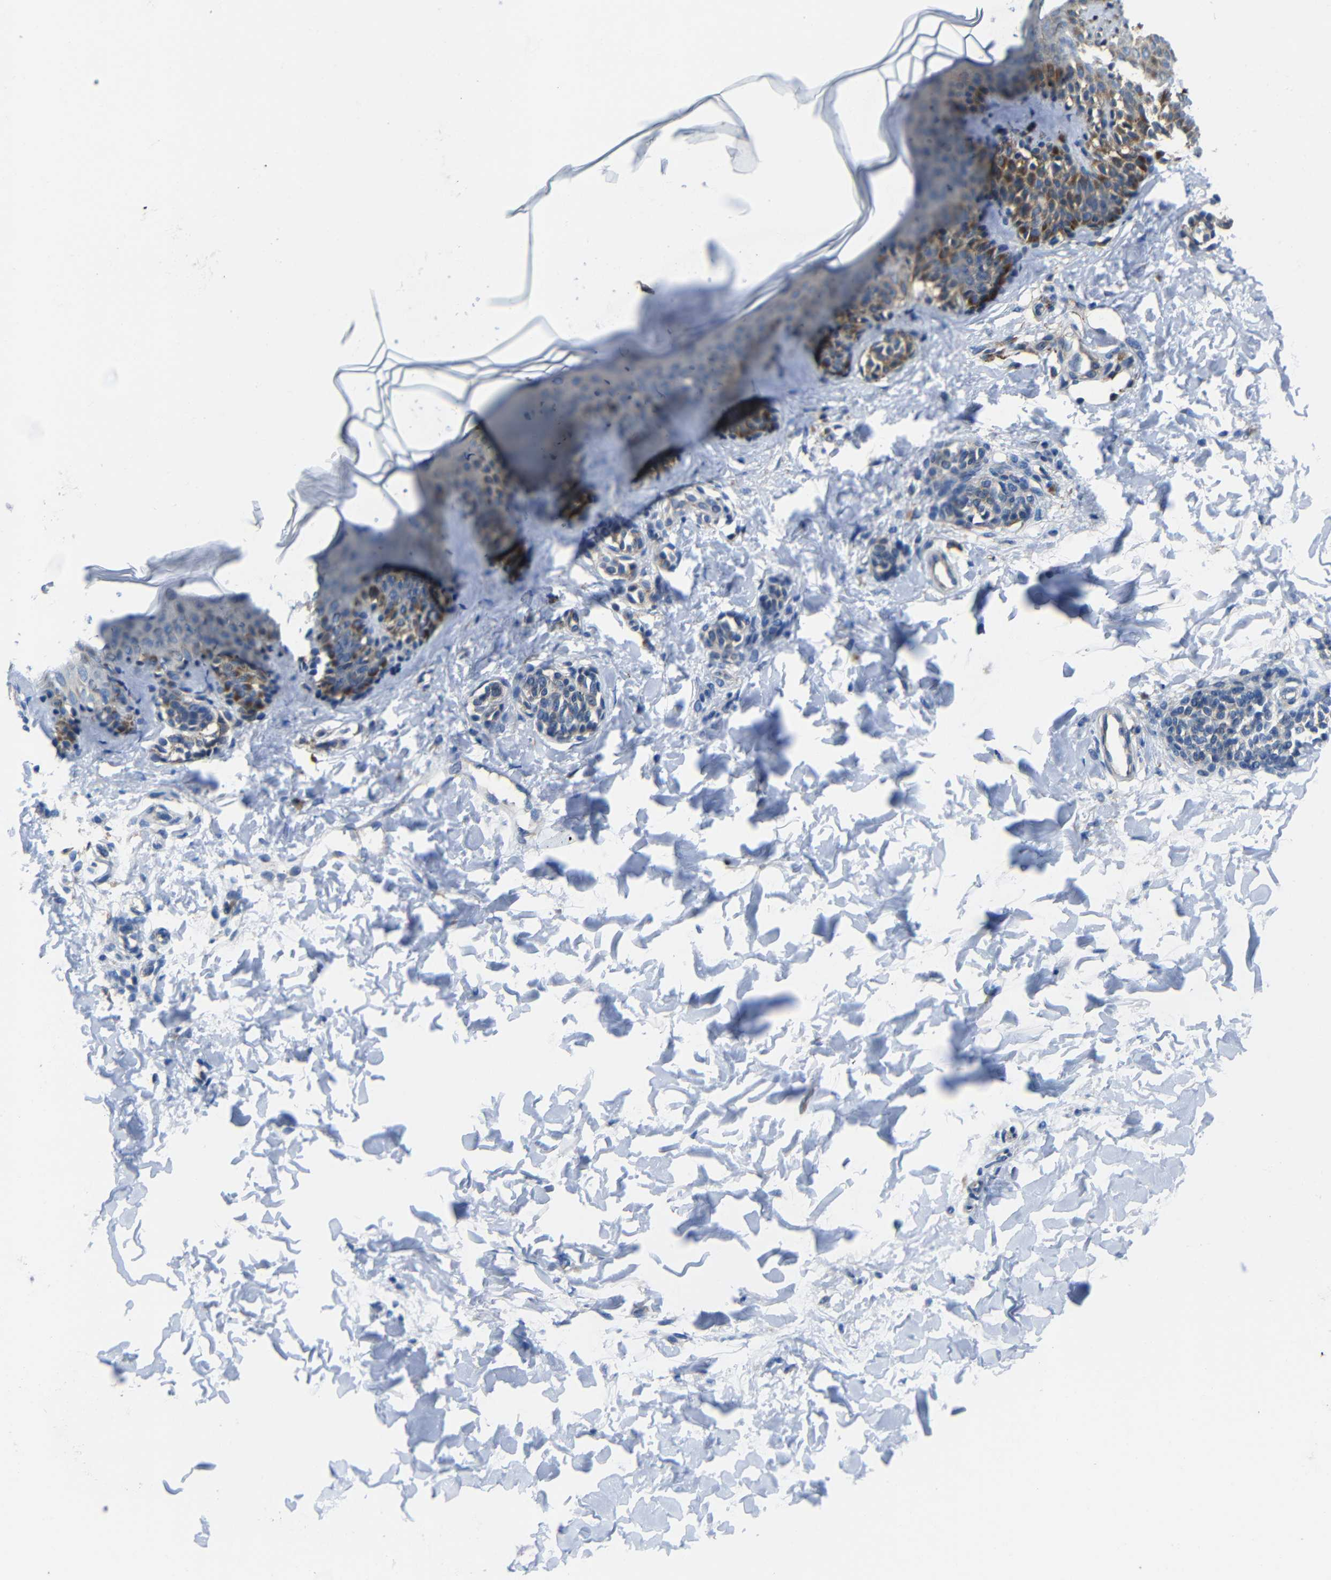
{"staining": {"intensity": "negative", "quantity": "none", "location": "none"}, "tissue": "skin", "cell_type": "Fibroblasts", "image_type": "normal", "snomed": [{"axis": "morphology", "description": "Normal tissue, NOS"}, {"axis": "topography", "description": "Skin"}], "caption": "Unremarkable skin was stained to show a protein in brown. There is no significant staining in fibroblasts. The staining was performed using DAB (3,3'-diaminobenzidine) to visualize the protein expression in brown, while the nuclei were stained in blue with hematoxylin (Magnification: 20x).", "gene": "GDI1", "patient": {"sex": "male", "age": 16}}